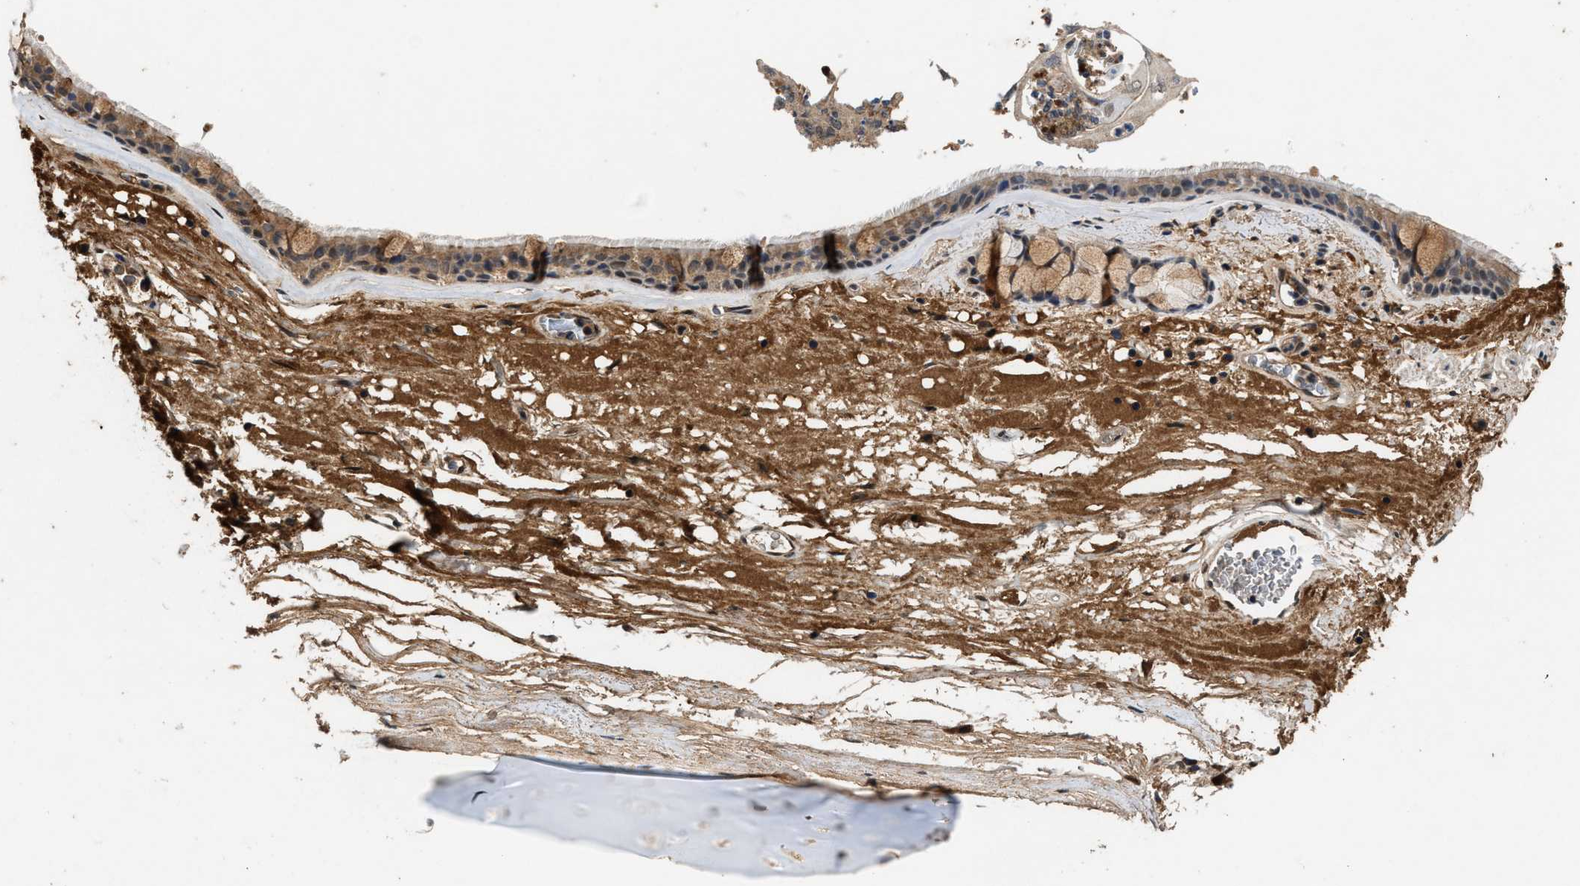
{"staining": {"intensity": "weak", "quantity": ">75%", "location": "cytoplasmic/membranous"}, "tissue": "bronchus", "cell_type": "Respiratory epithelial cells", "image_type": "normal", "snomed": [{"axis": "morphology", "description": "Normal tissue, NOS"}, {"axis": "topography", "description": "Cartilage tissue"}], "caption": "A photomicrograph showing weak cytoplasmic/membranous staining in approximately >75% of respiratory epithelial cells in unremarkable bronchus, as visualized by brown immunohistochemical staining.", "gene": "RUSC2", "patient": {"sex": "female", "age": 63}}